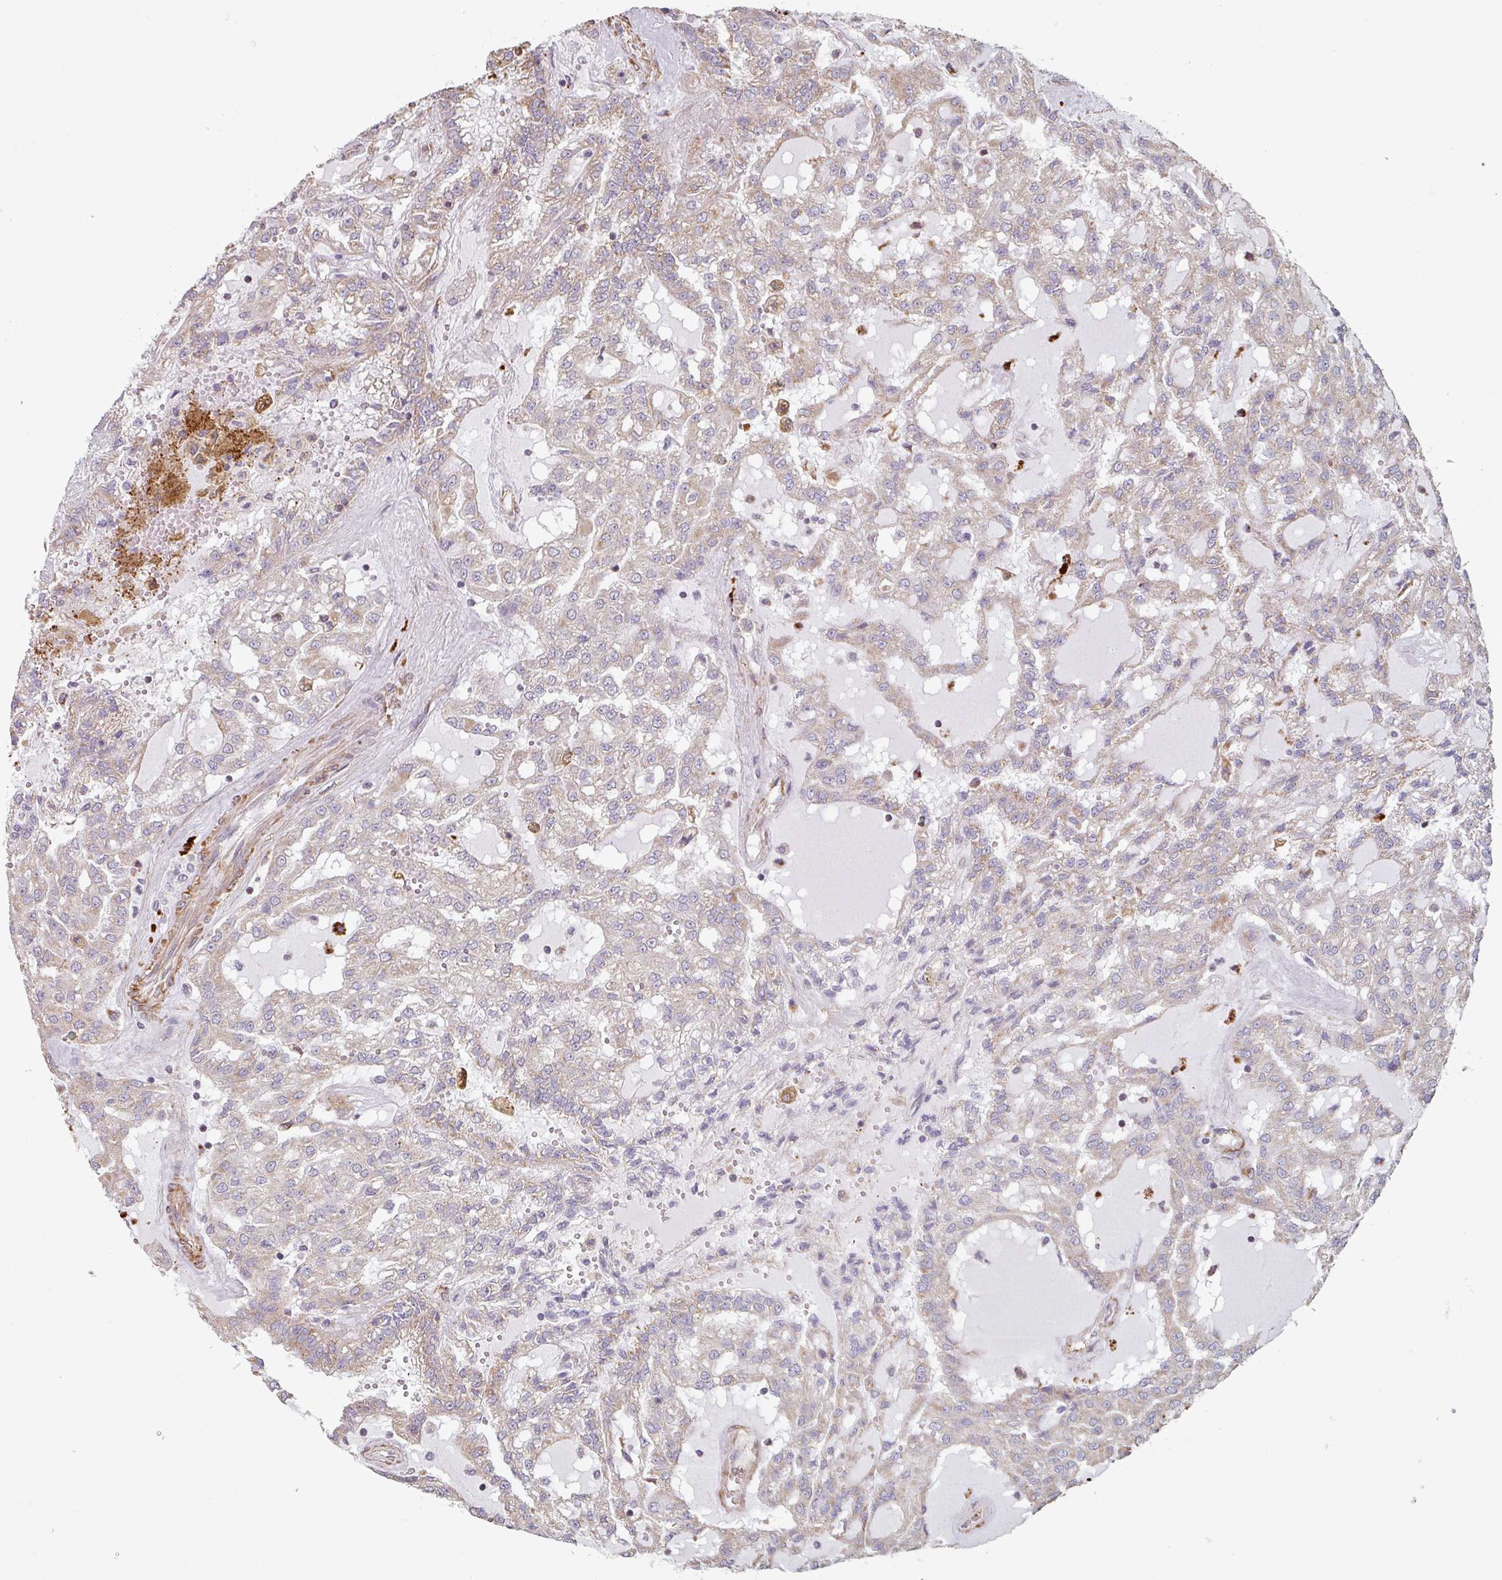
{"staining": {"intensity": "weak", "quantity": "<25%", "location": "cytoplasmic/membranous"}, "tissue": "renal cancer", "cell_type": "Tumor cells", "image_type": "cancer", "snomed": [{"axis": "morphology", "description": "Adenocarcinoma, NOS"}, {"axis": "topography", "description": "Kidney"}], "caption": "Tumor cells show no significant protein expression in renal adenocarcinoma.", "gene": "GSTA4", "patient": {"sex": "male", "age": 63}}